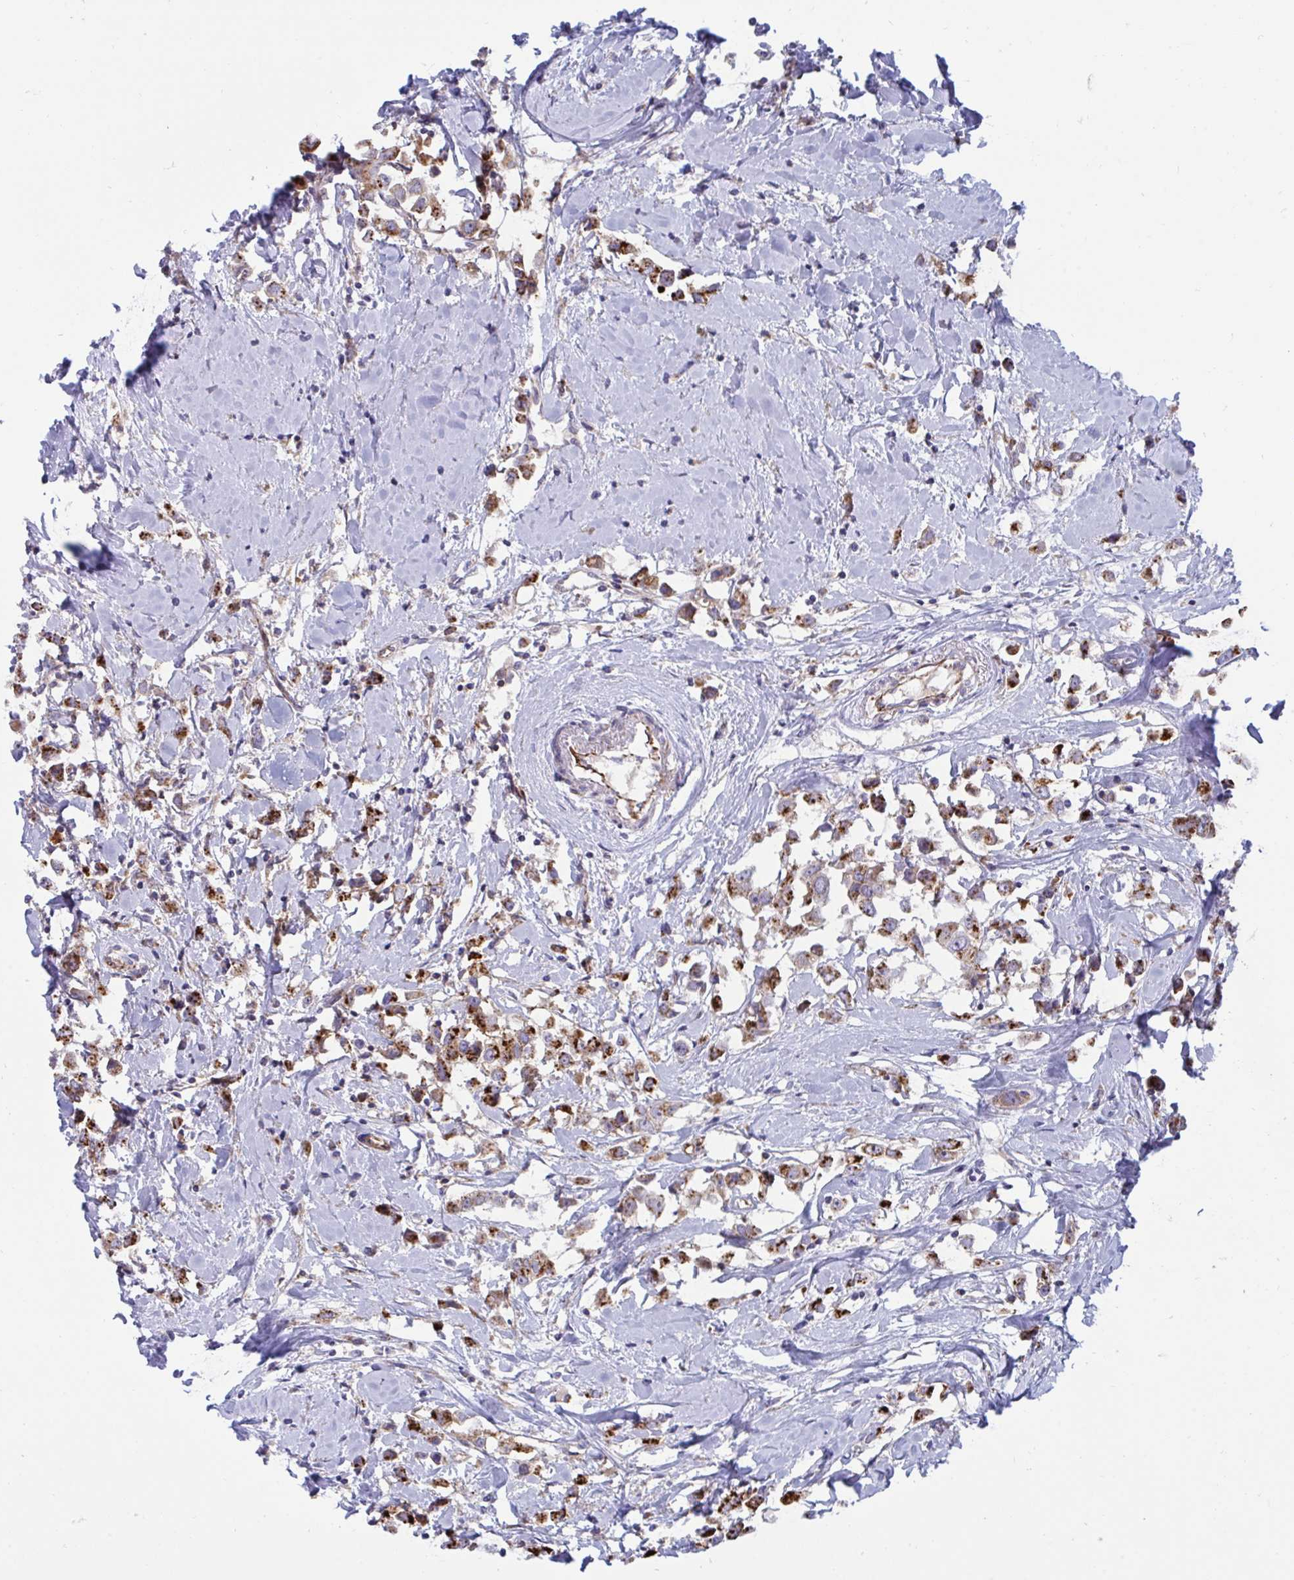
{"staining": {"intensity": "strong", "quantity": ">75%", "location": "cytoplasmic/membranous"}, "tissue": "breast cancer", "cell_type": "Tumor cells", "image_type": "cancer", "snomed": [{"axis": "morphology", "description": "Duct carcinoma"}, {"axis": "topography", "description": "Breast"}], "caption": "IHC photomicrograph of breast cancer stained for a protein (brown), which shows high levels of strong cytoplasmic/membranous staining in approximately >75% of tumor cells.", "gene": "SLC9A6", "patient": {"sex": "female", "age": 61}}